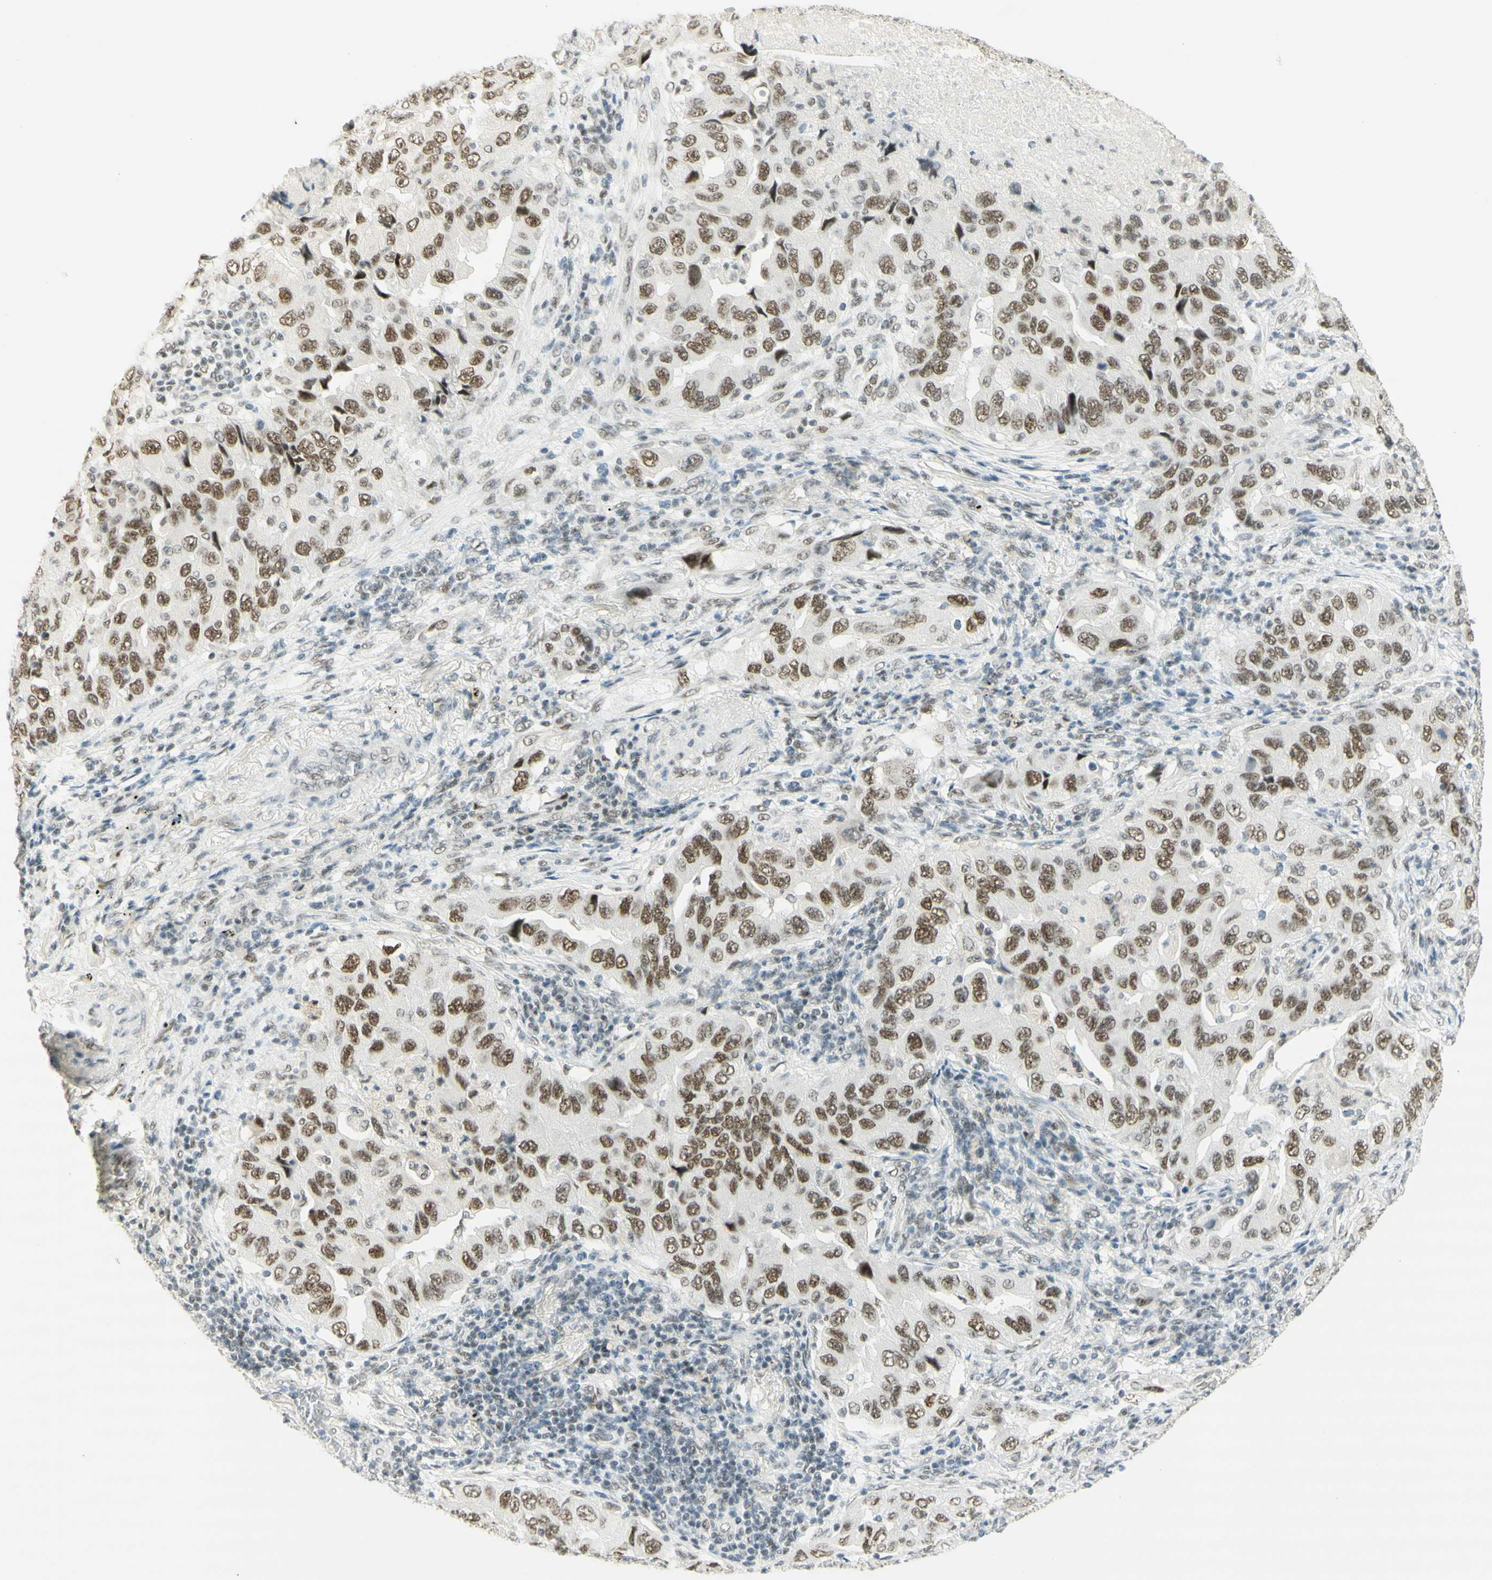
{"staining": {"intensity": "strong", "quantity": "<25%", "location": "nuclear"}, "tissue": "lung cancer", "cell_type": "Tumor cells", "image_type": "cancer", "snomed": [{"axis": "morphology", "description": "Adenocarcinoma, NOS"}, {"axis": "topography", "description": "Lung"}], "caption": "Lung cancer (adenocarcinoma) stained for a protein exhibits strong nuclear positivity in tumor cells.", "gene": "PMS2", "patient": {"sex": "female", "age": 65}}